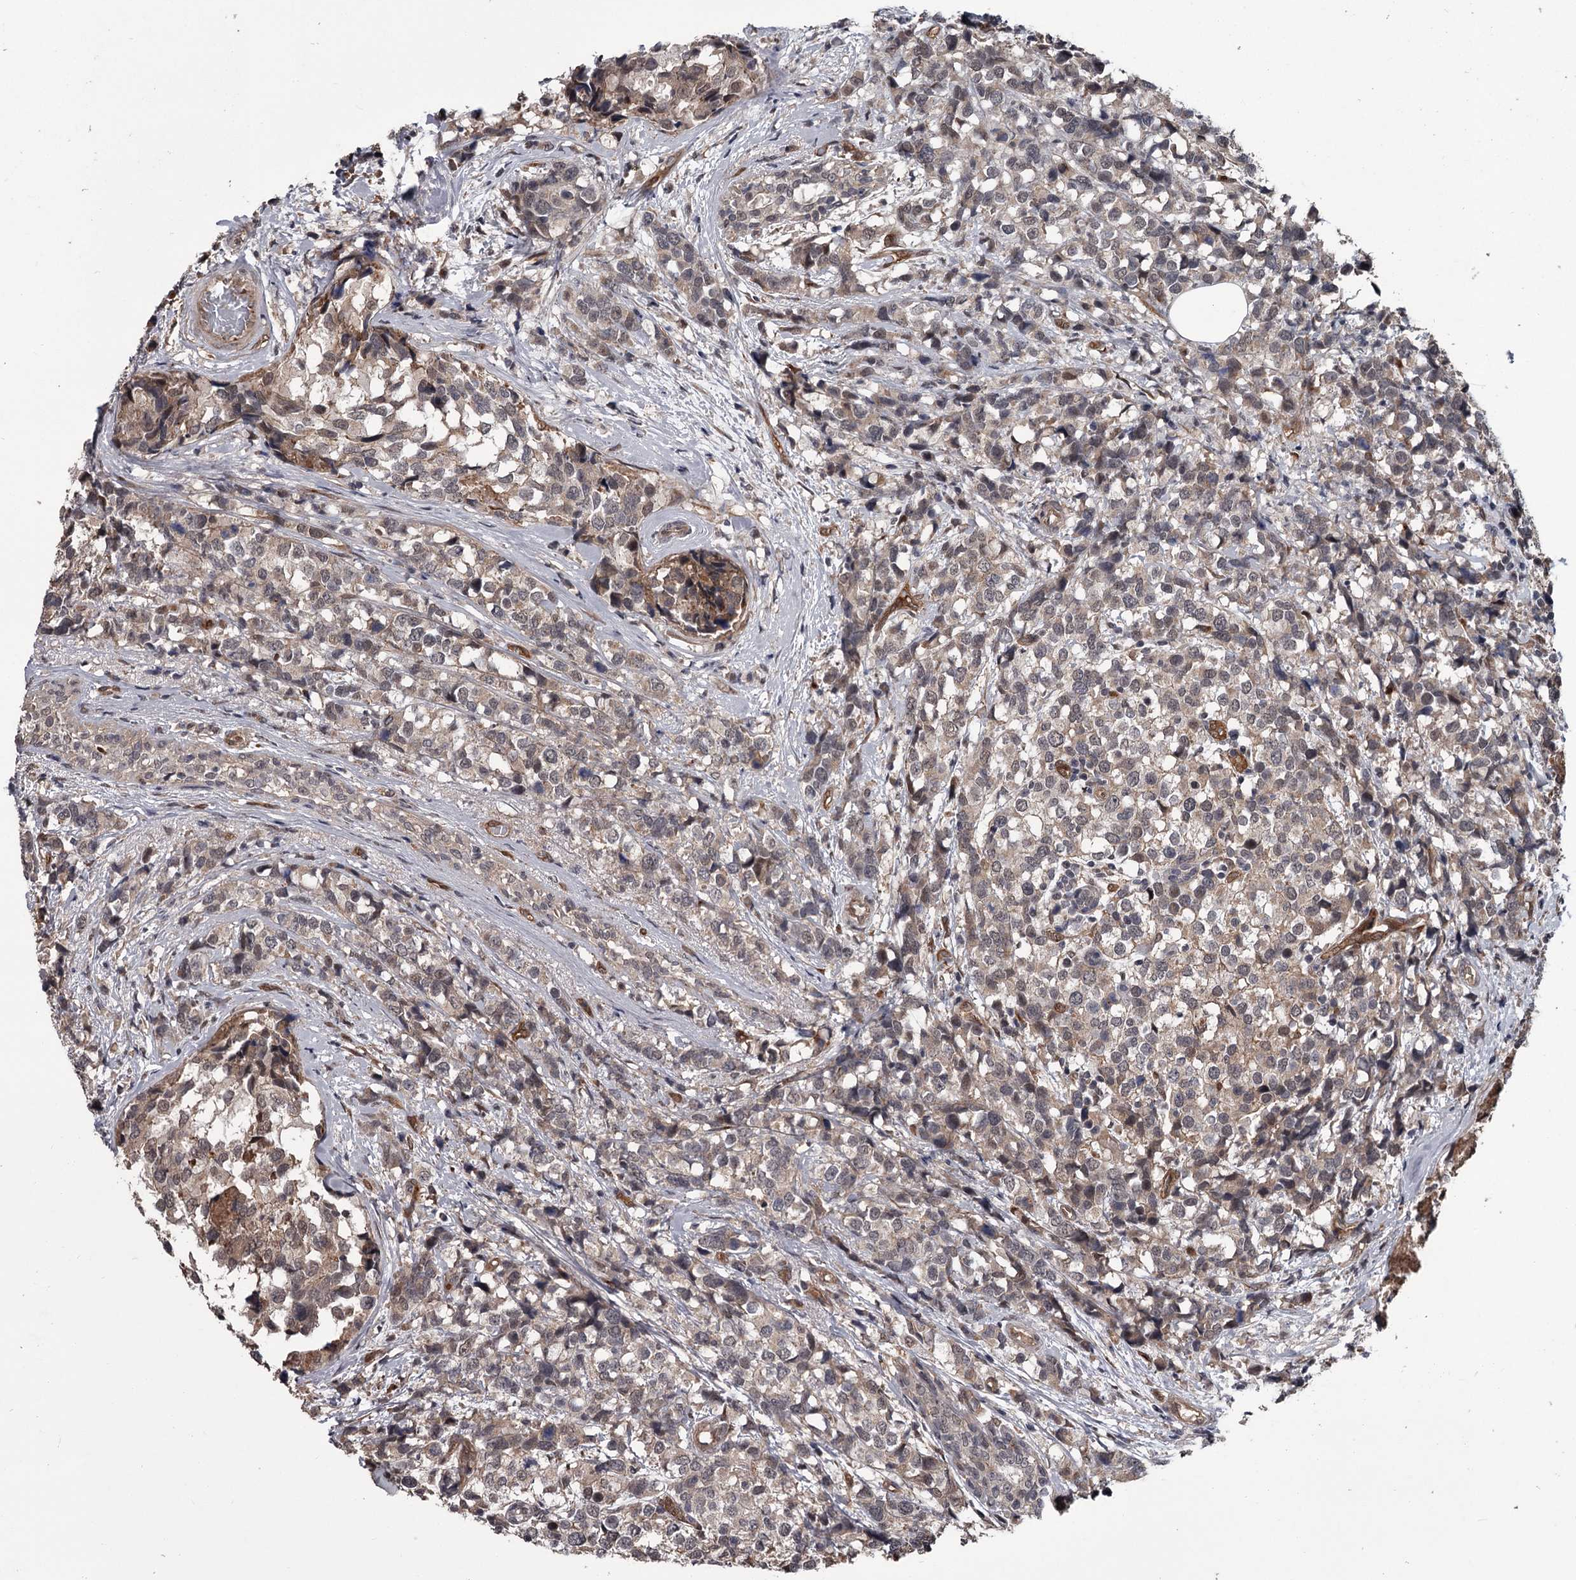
{"staining": {"intensity": "weak", "quantity": "25%-75%", "location": "cytoplasmic/membranous"}, "tissue": "breast cancer", "cell_type": "Tumor cells", "image_type": "cancer", "snomed": [{"axis": "morphology", "description": "Lobular carcinoma"}, {"axis": "topography", "description": "Breast"}], "caption": "Weak cytoplasmic/membranous staining for a protein is identified in approximately 25%-75% of tumor cells of breast lobular carcinoma using immunohistochemistry (IHC).", "gene": "CDC42EP2", "patient": {"sex": "female", "age": 59}}